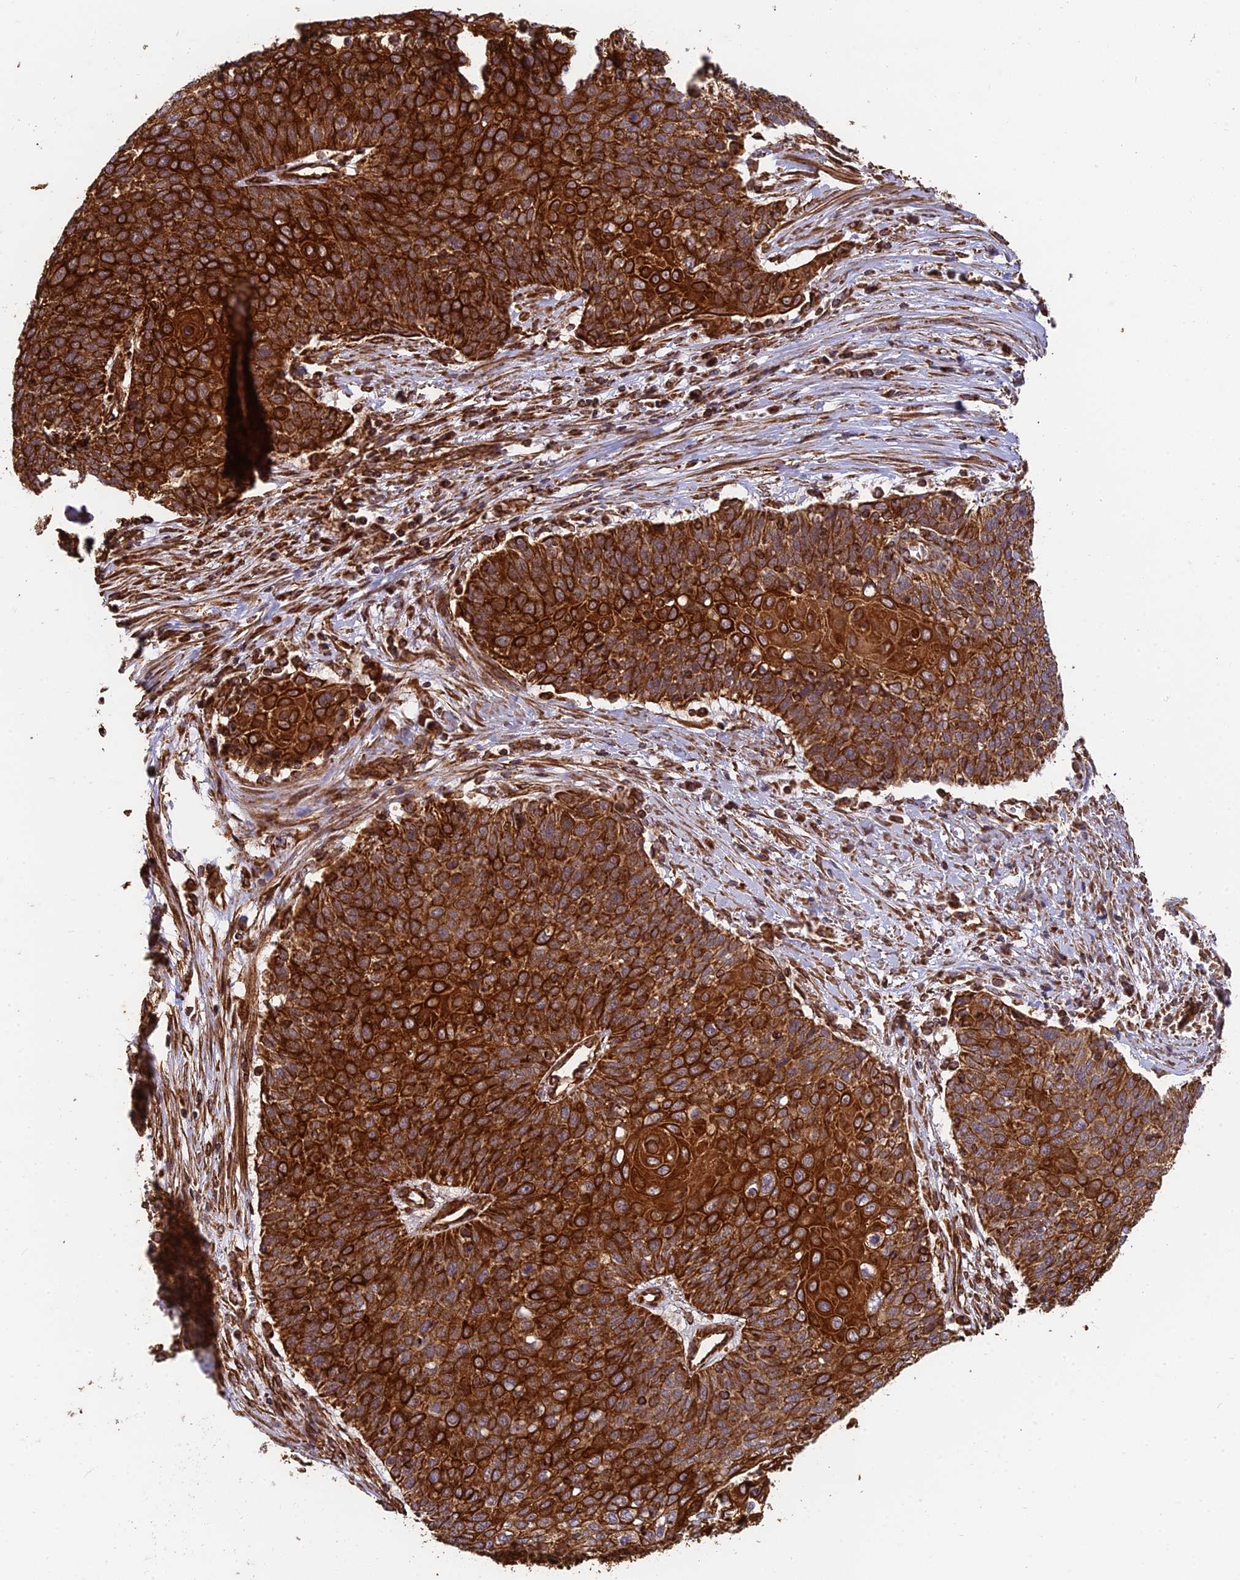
{"staining": {"intensity": "strong", "quantity": ">75%", "location": "cytoplasmic/membranous"}, "tissue": "cervical cancer", "cell_type": "Tumor cells", "image_type": "cancer", "snomed": [{"axis": "morphology", "description": "Squamous cell carcinoma, NOS"}, {"axis": "topography", "description": "Cervix"}], "caption": "A photomicrograph of cervical cancer (squamous cell carcinoma) stained for a protein displays strong cytoplasmic/membranous brown staining in tumor cells.", "gene": "DSTYK", "patient": {"sex": "female", "age": 39}}